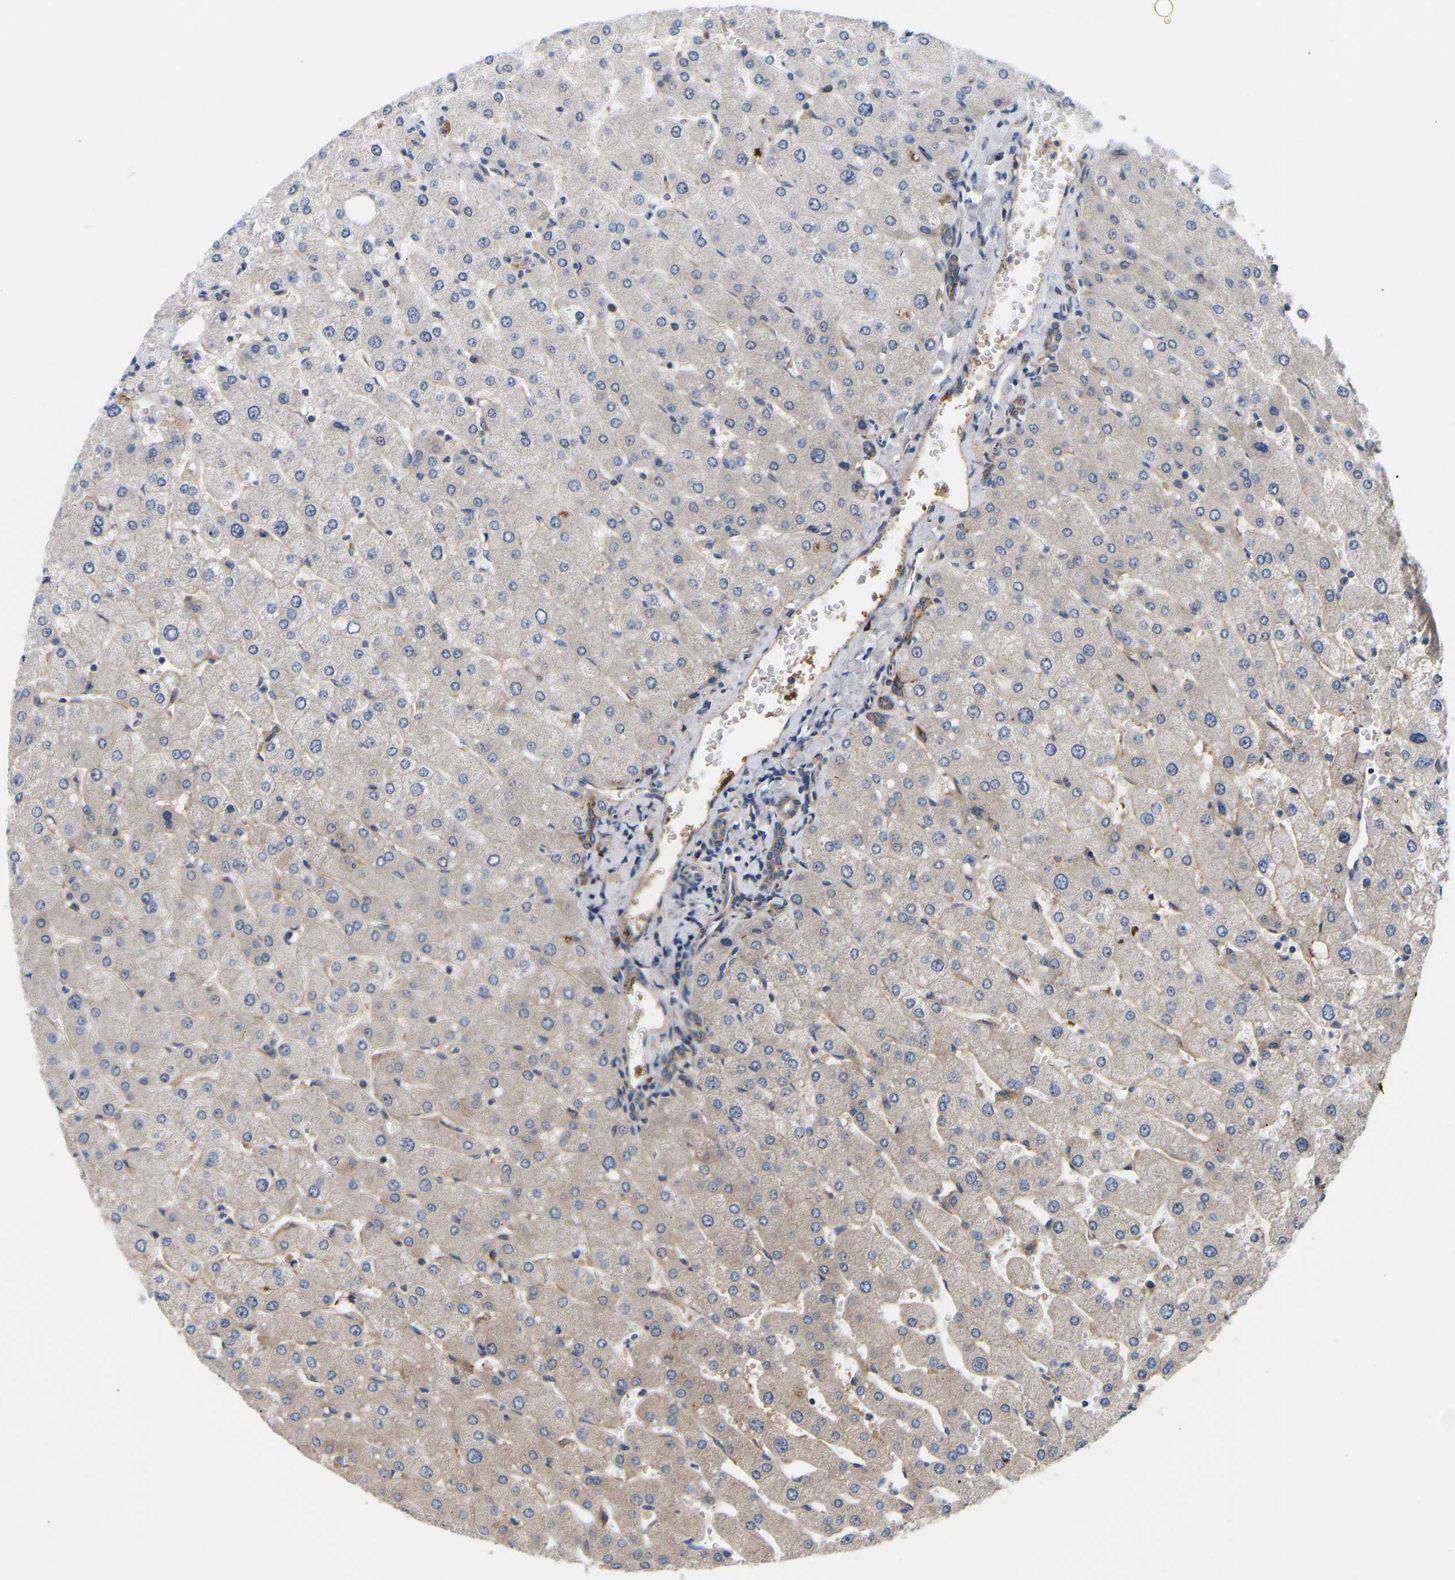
{"staining": {"intensity": "weak", "quantity": "25%-75%", "location": "cytoplasmic/membranous"}, "tissue": "liver", "cell_type": "Cholangiocytes", "image_type": "normal", "snomed": [{"axis": "morphology", "description": "Normal tissue, NOS"}, {"axis": "topography", "description": "Liver"}], "caption": "A brown stain shows weak cytoplasmic/membranous positivity of a protein in cholangiocytes of unremarkable human liver. (brown staining indicates protein expression, while blue staining denotes nuclei).", "gene": "AIMP2", "patient": {"sex": "male", "age": 55}}